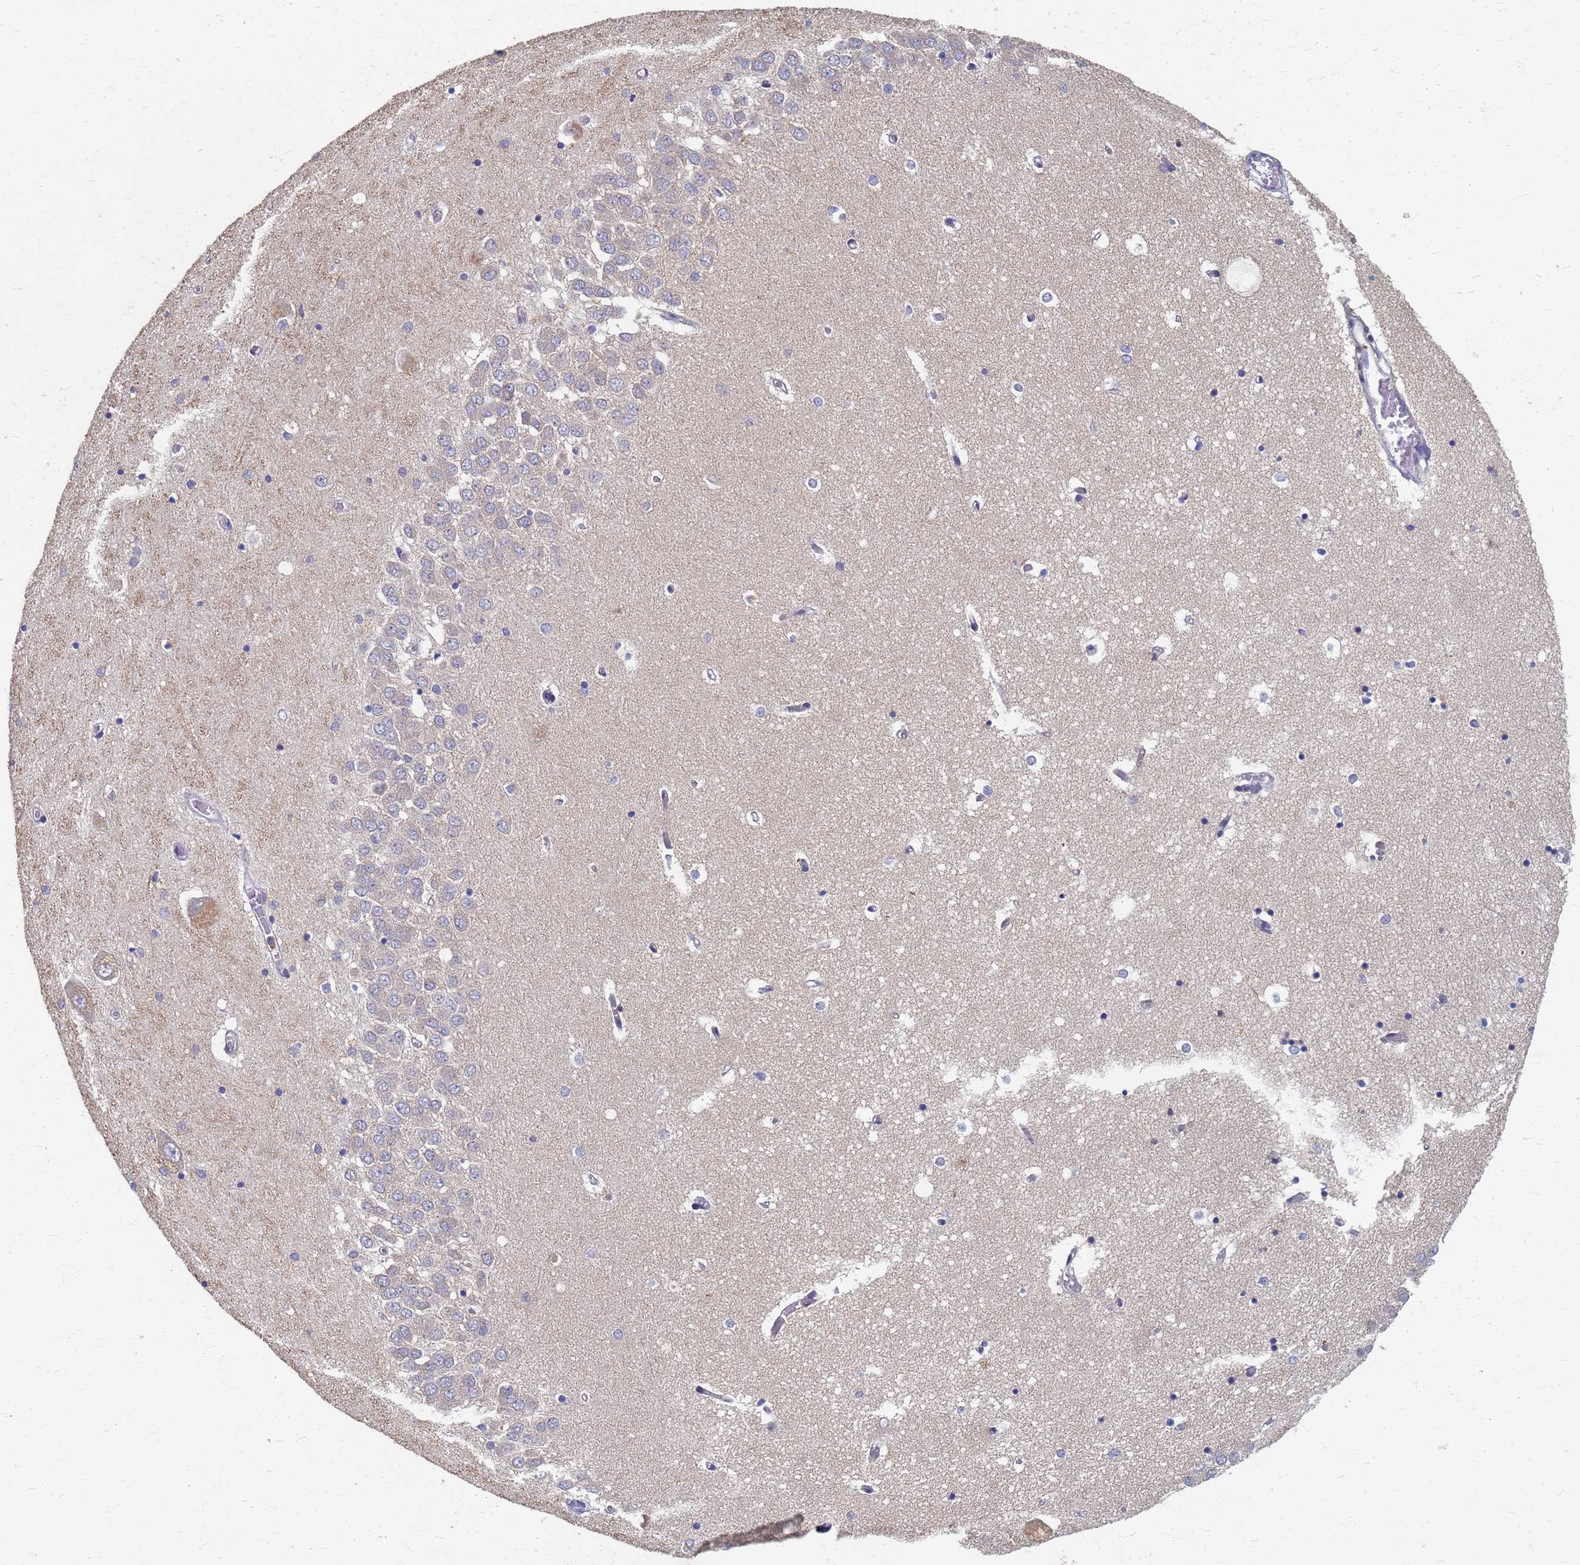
{"staining": {"intensity": "negative", "quantity": "none", "location": "none"}, "tissue": "hippocampus", "cell_type": "Glial cells", "image_type": "normal", "snomed": [{"axis": "morphology", "description": "Normal tissue, NOS"}, {"axis": "topography", "description": "Hippocampus"}], "caption": "Glial cells show no significant staining in normal hippocampus. (DAB (3,3'-diaminobenzidine) IHC visualized using brightfield microscopy, high magnification).", "gene": "KRCC1", "patient": {"sex": "male", "age": 70}}